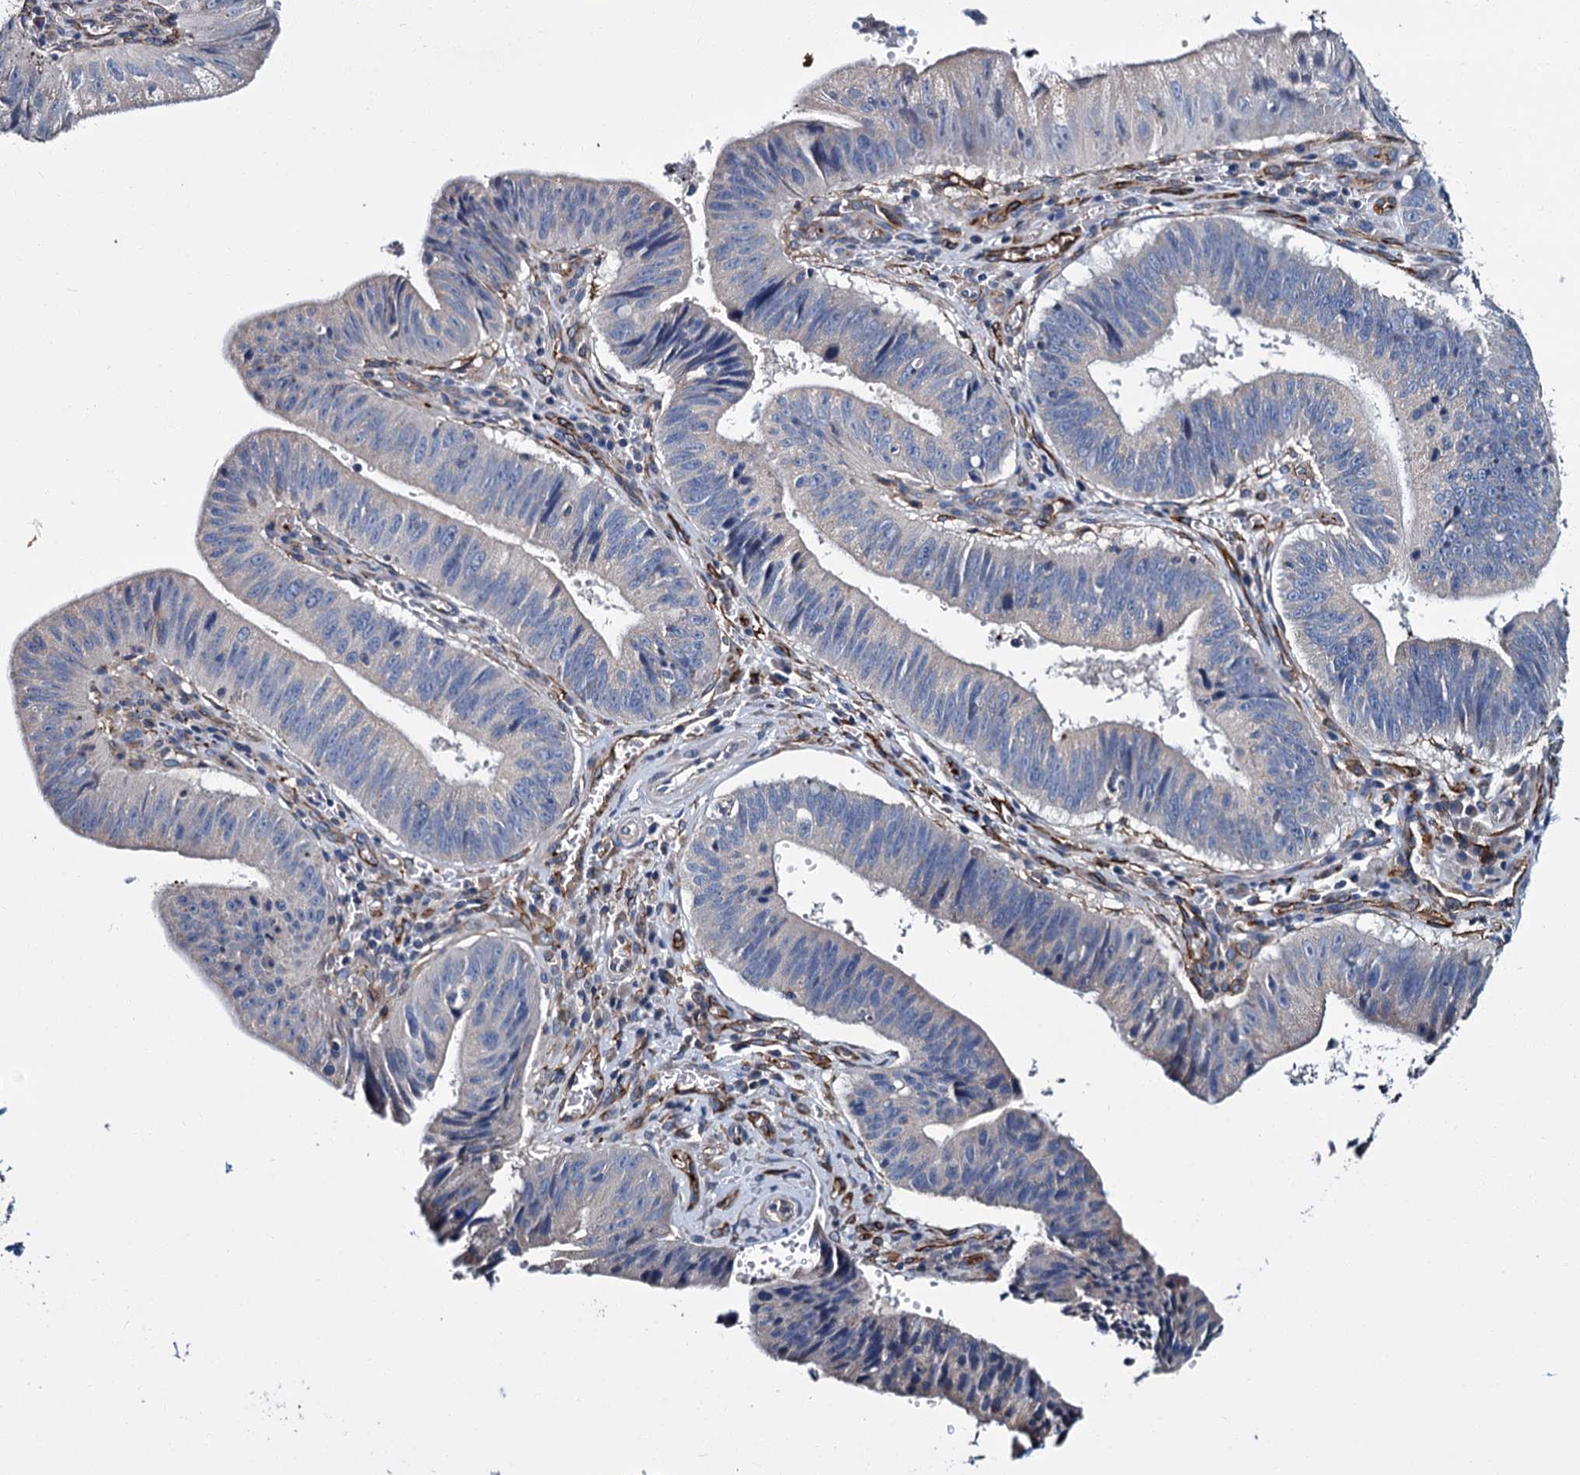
{"staining": {"intensity": "negative", "quantity": "none", "location": "none"}, "tissue": "stomach cancer", "cell_type": "Tumor cells", "image_type": "cancer", "snomed": [{"axis": "morphology", "description": "Adenocarcinoma, NOS"}, {"axis": "topography", "description": "Stomach"}], "caption": "Immunohistochemistry (IHC) photomicrograph of neoplastic tissue: stomach adenocarcinoma stained with DAB (3,3'-diaminobenzidine) displays no significant protein staining in tumor cells.", "gene": "CACNA1C", "patient": {"sex": "male", "age": 59}}